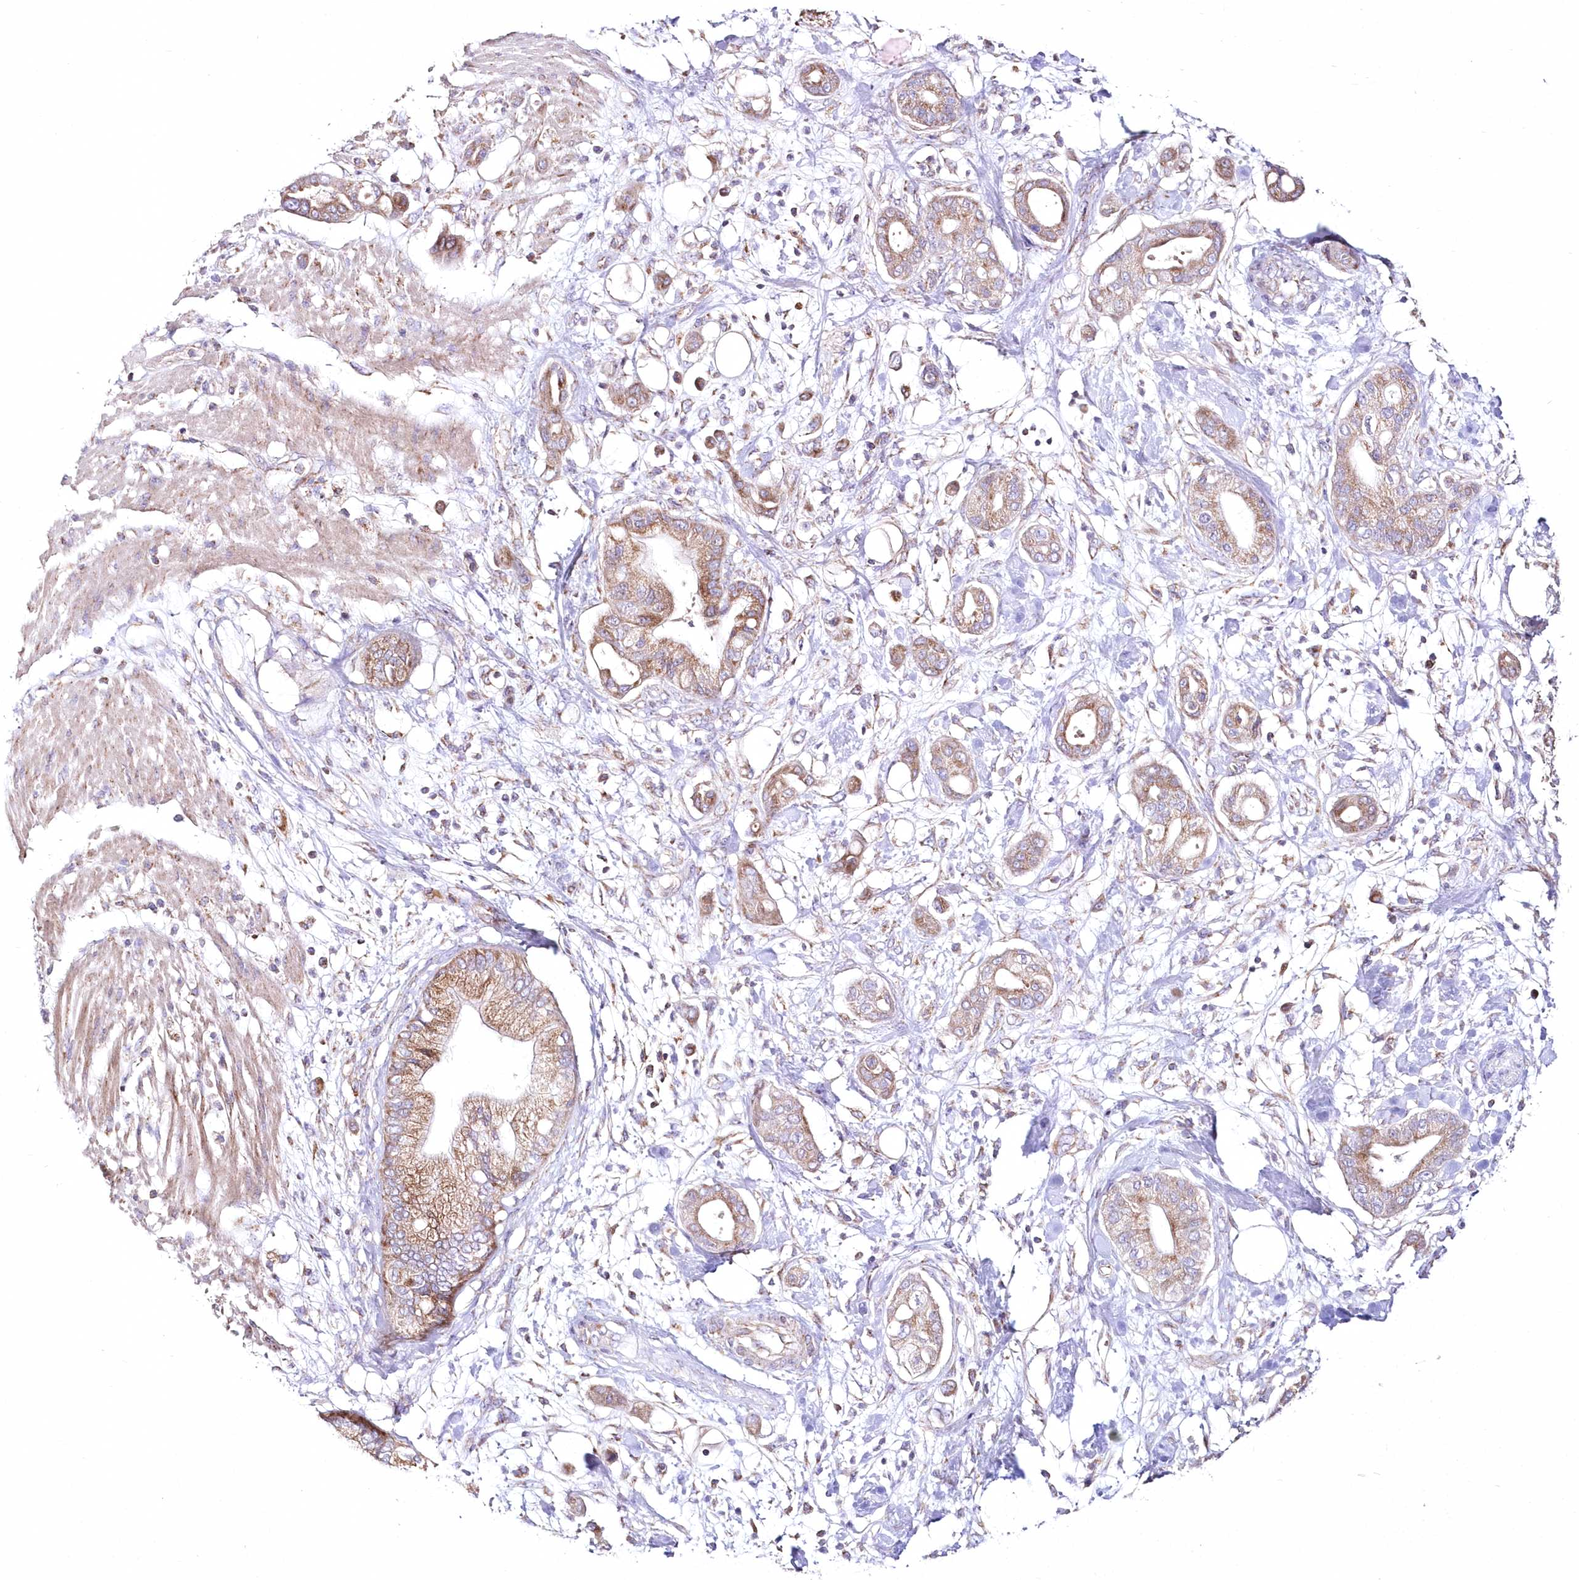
{"staining": {"intensity": "moderate", "quantity": ">75%", "location": "cytoplasmic/membranous"}, "tissue": "pancreatic cancer", "cell_type": "Tumor cells", "image_type": "cancer", "snomed": [{"axis": "morphology", "description": "Adenocarcinoma, NOS"}, {"axis": "morphology", "description": "Adenocarcinoma, metastatic, NOS"}, {"axis": "topography", "description": "Lymph node"}, {"axis": "topography", "description": "Pancreas"}, {"axis": "topography", "description": "Duodenum"}], "caption": "A brown stain highlights moderate cytoplasmic/membranous expression of a protein in adenocarcinoma (pancreatic) tumor cells.", "gene": "DNA2", "patient": {"sex": "female", "age": 64}}